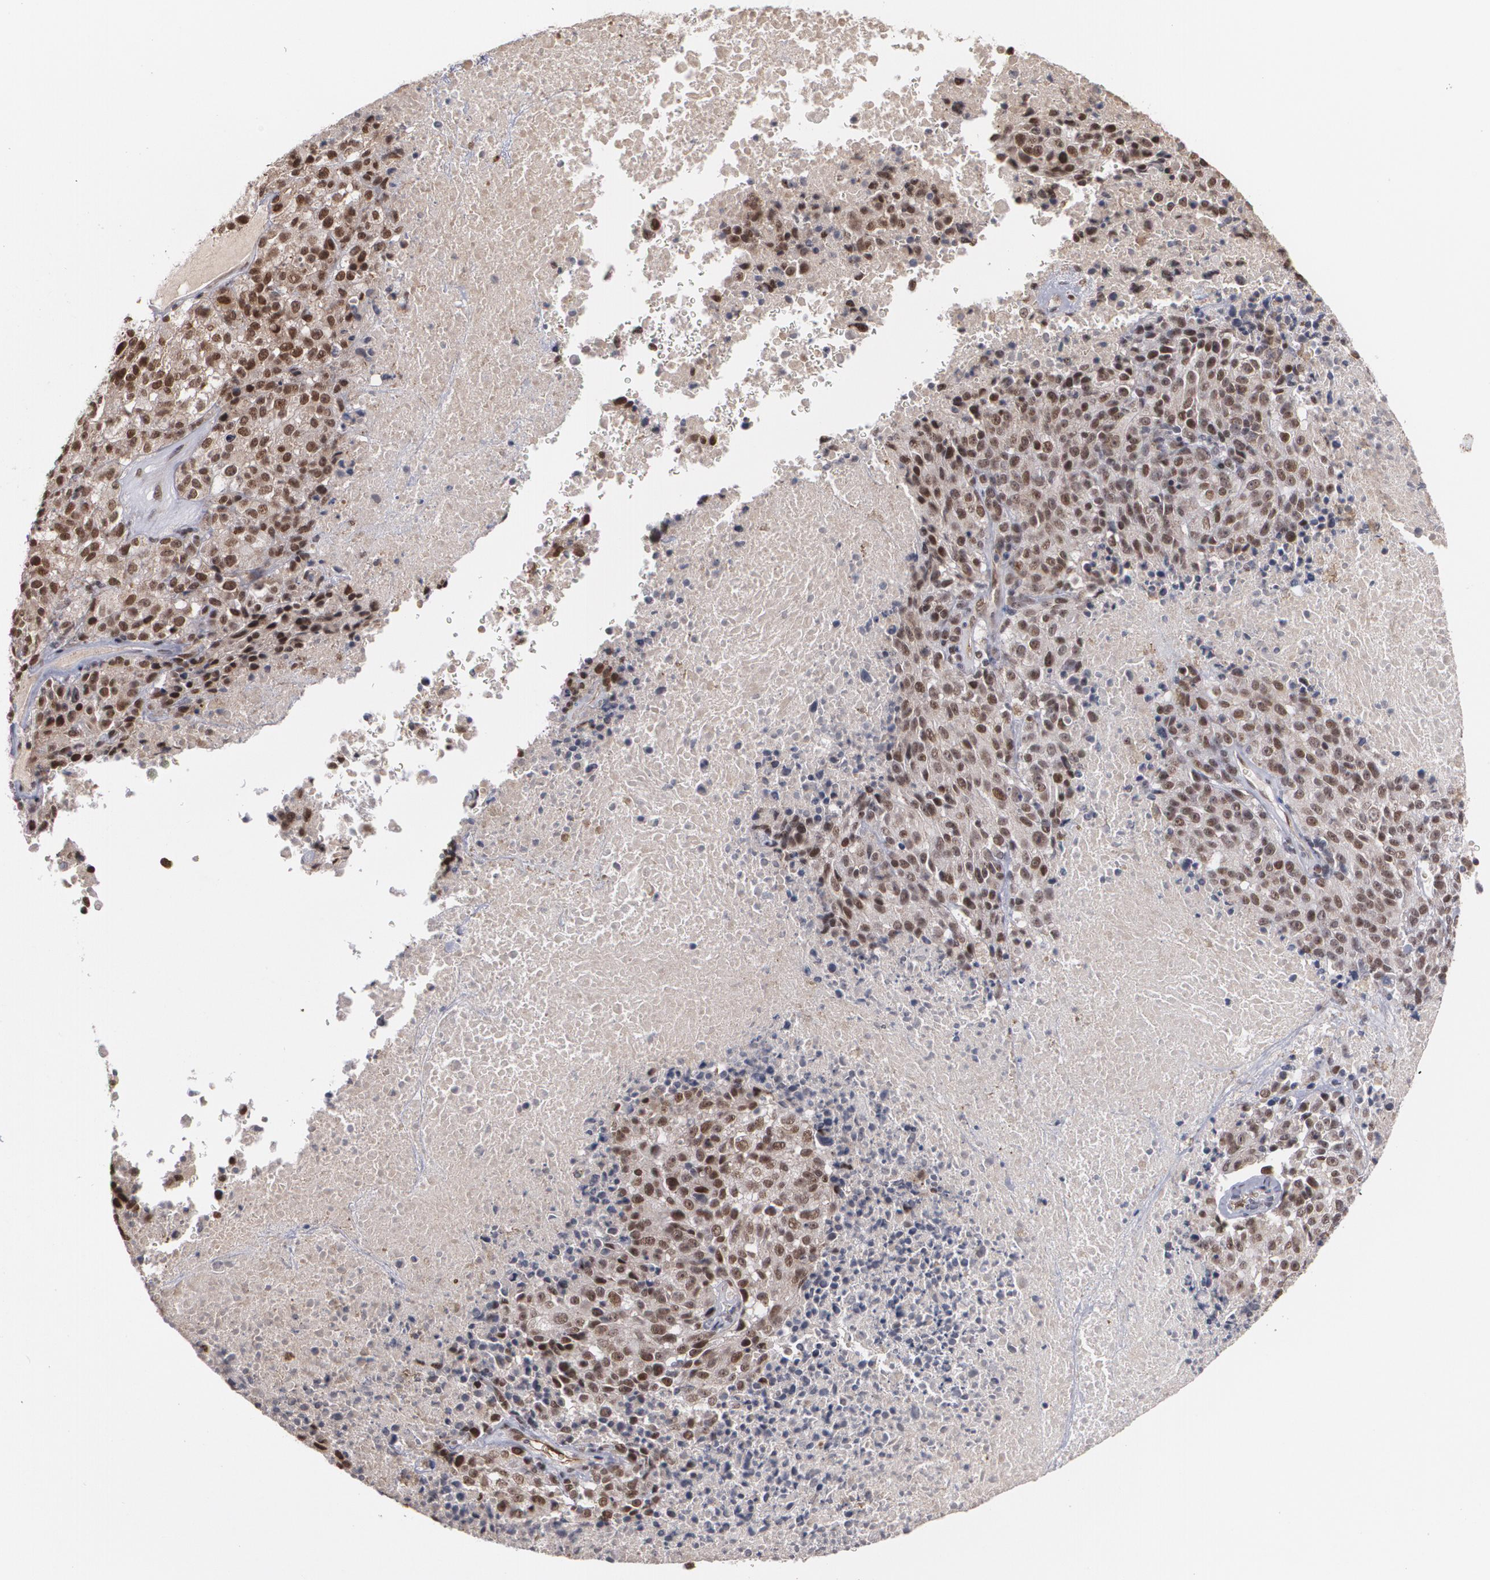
{"staining": {"intensity": "moderate", "quantity": ">75%", "location": "nuclear"}, "tissue": "melanoma", "cell_type": "Tumor cells", "image_type": "cancer", "snomed": [{"axis": "morphology", "description": "Malignant melanoma, Metastatic site"}, {"axis": "topography", "description": "Cerebral cortex"}], "caption": "Immunohistochemistry (IHC) (DAB (3,3'-diaminobenzidine)) staining of human malignant melanoma (metastatic site) displays moderate nuclear protein staining in about >75% of tumor cells. (Brightfield microscopy of DAB IHC at high magnification).", "gene": "ZNF75A", "patient": {"sex": "female", "age": 52}}